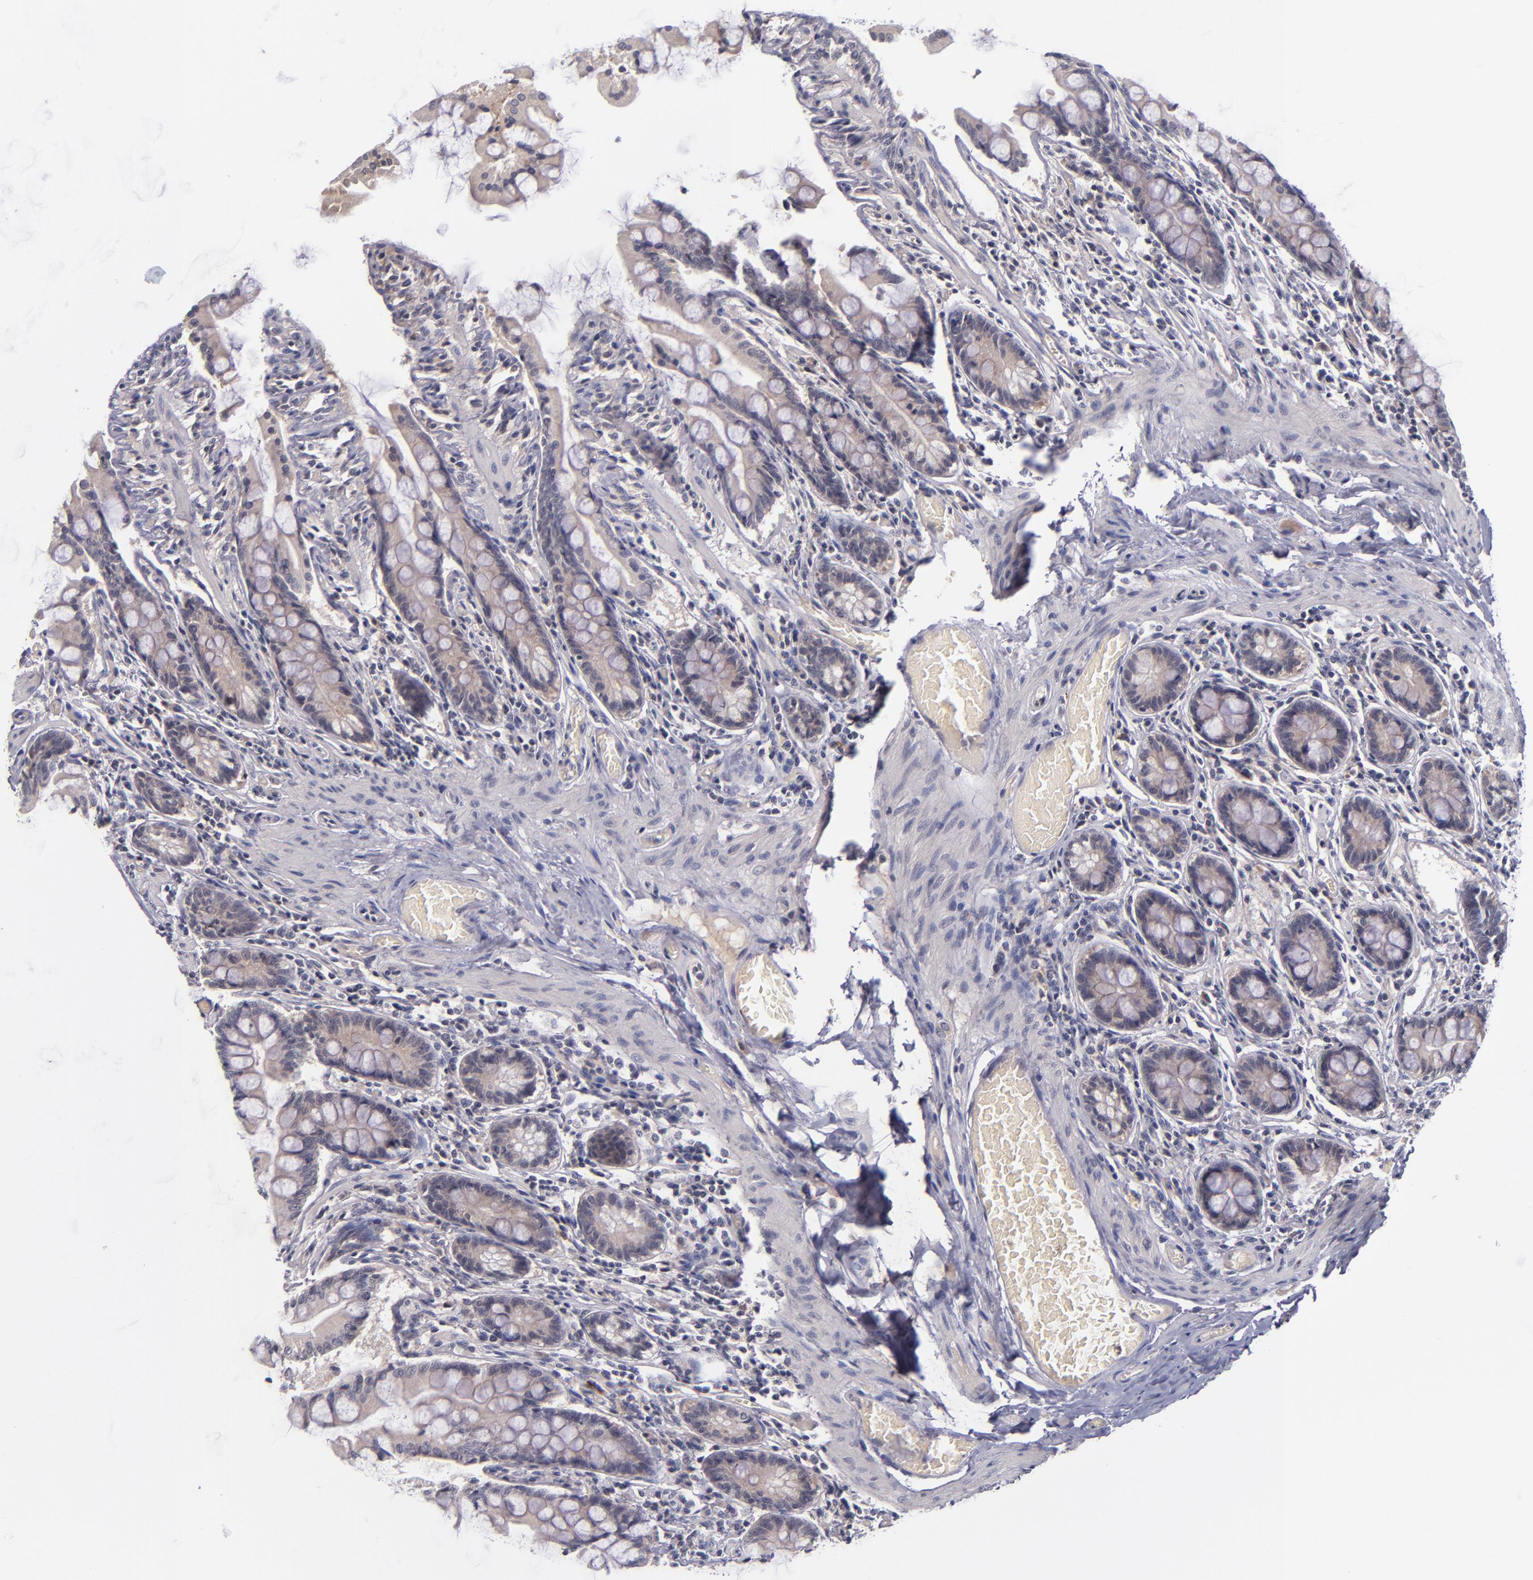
{"staining": {"intensity": "weak", "quantity": "25%-75%", "location": "cytoplasmic/membranous"}, "tissue": "small intestine", "cell_type": "Glandular cells", "image_type": "normal", "snomed": [{"axis": "morphology", "description": "Normal tissue, NOS"}, {"axis": "topography", "description": "Small intestine"}], "caption": "Small intestine stained with immunohistochemistry (IHC) exhibits weak cytoplasmic/membranous positivity in about 25%-75% of glandular cells. Nuclei are stained in blue.", "gene": "TSC2", "patient": {"sex": "male", "age": 41}}